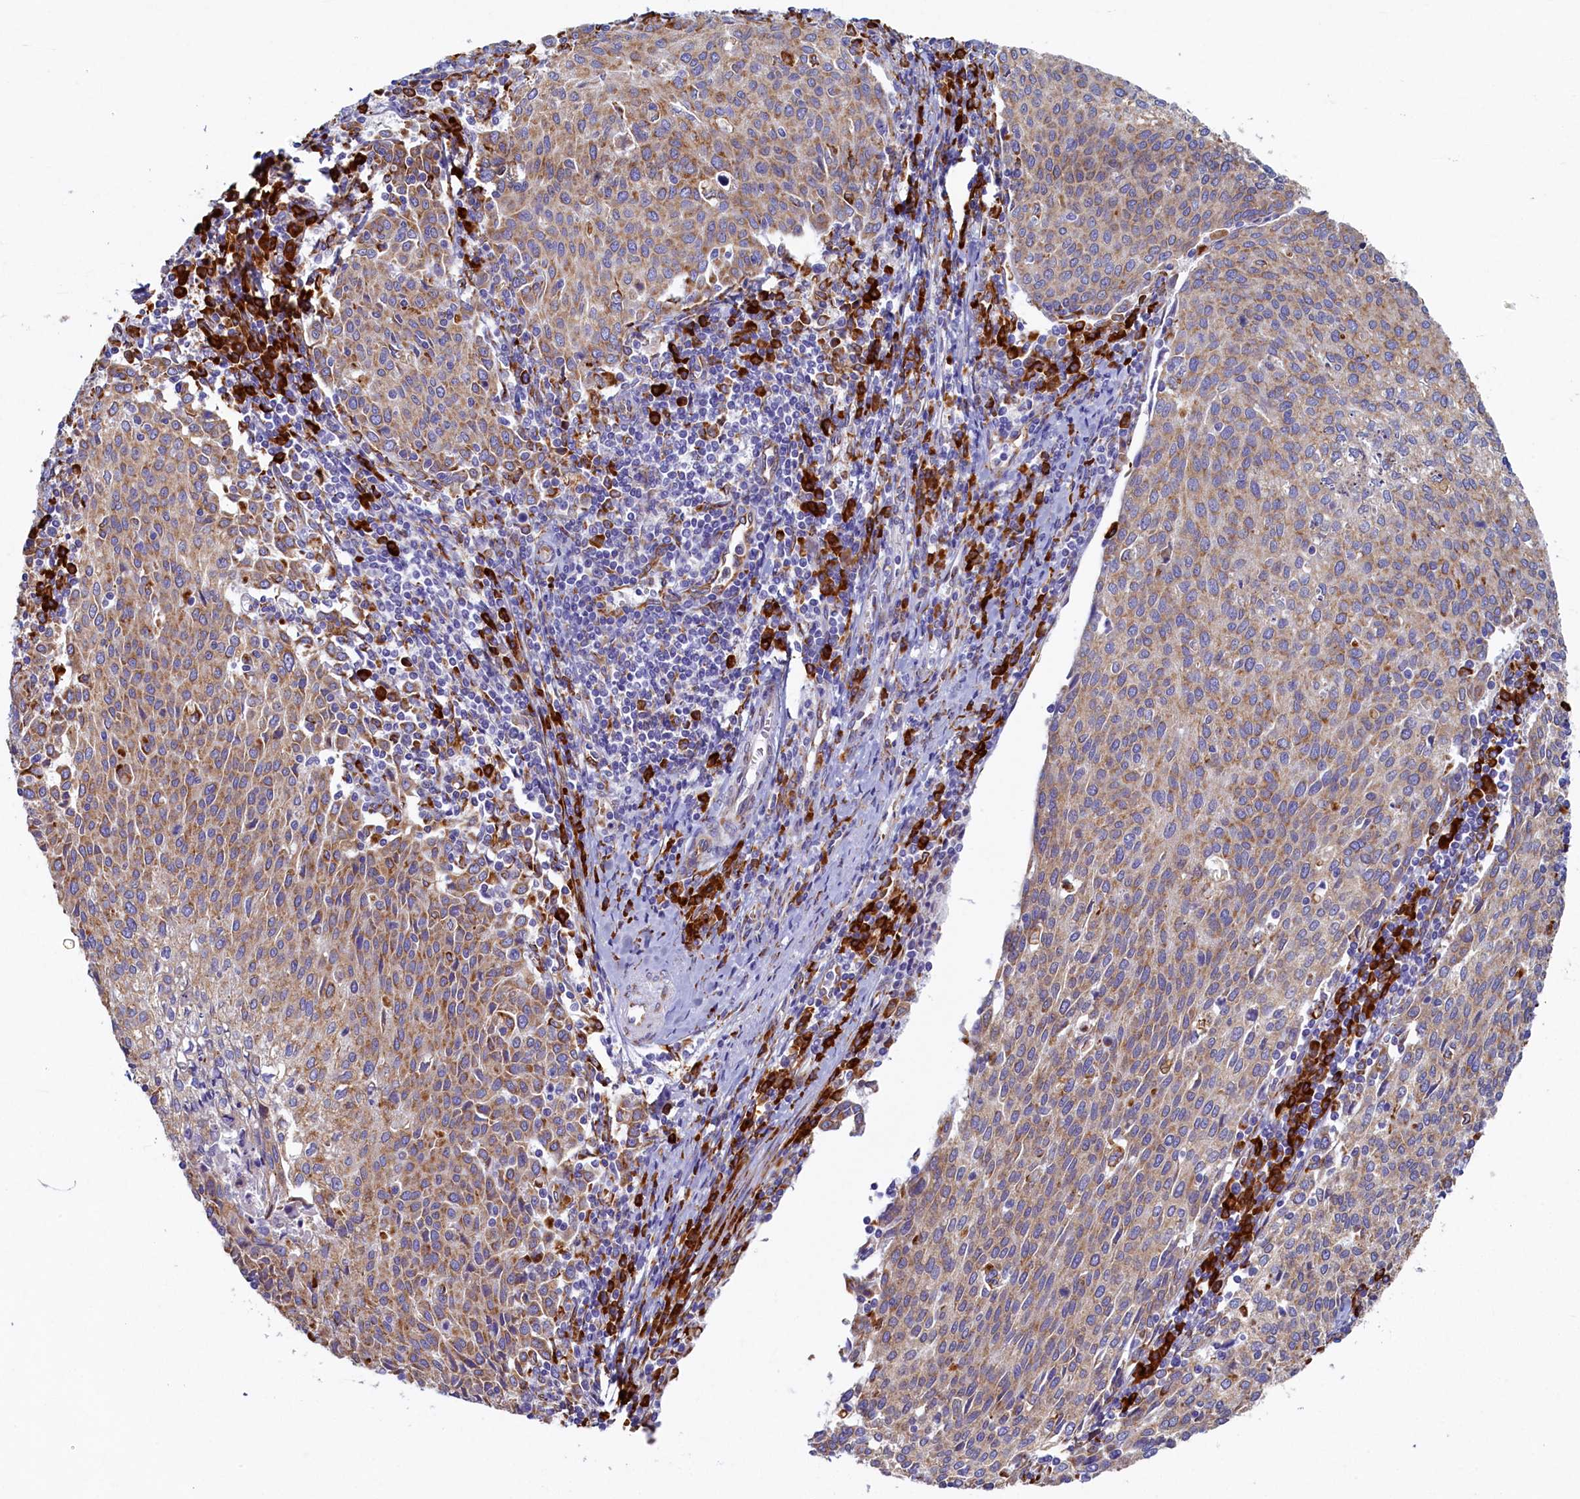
{"staining": {"intensity": "moderate", "quantity": ">75%", "location": "cytoplasmic/membranous"}, "tissue": "cervical cancer", "cell_type": "Tumor cells", "image_type": "cancer", "snomed": [{"axis": "morphology", "description": "Squamous cell carcinoma, NOS"}, {"axis": "topography", "description": "Cervix"}], "caption": "Immunohistochemical staining of human squamous cell carcinoma (cervical) shows moderate cytoplasmic/membranous protein expression in approximately >75% of tumor cells.", "gene": "TMEM18", "patient": {"sex": "female", "age": 46}}